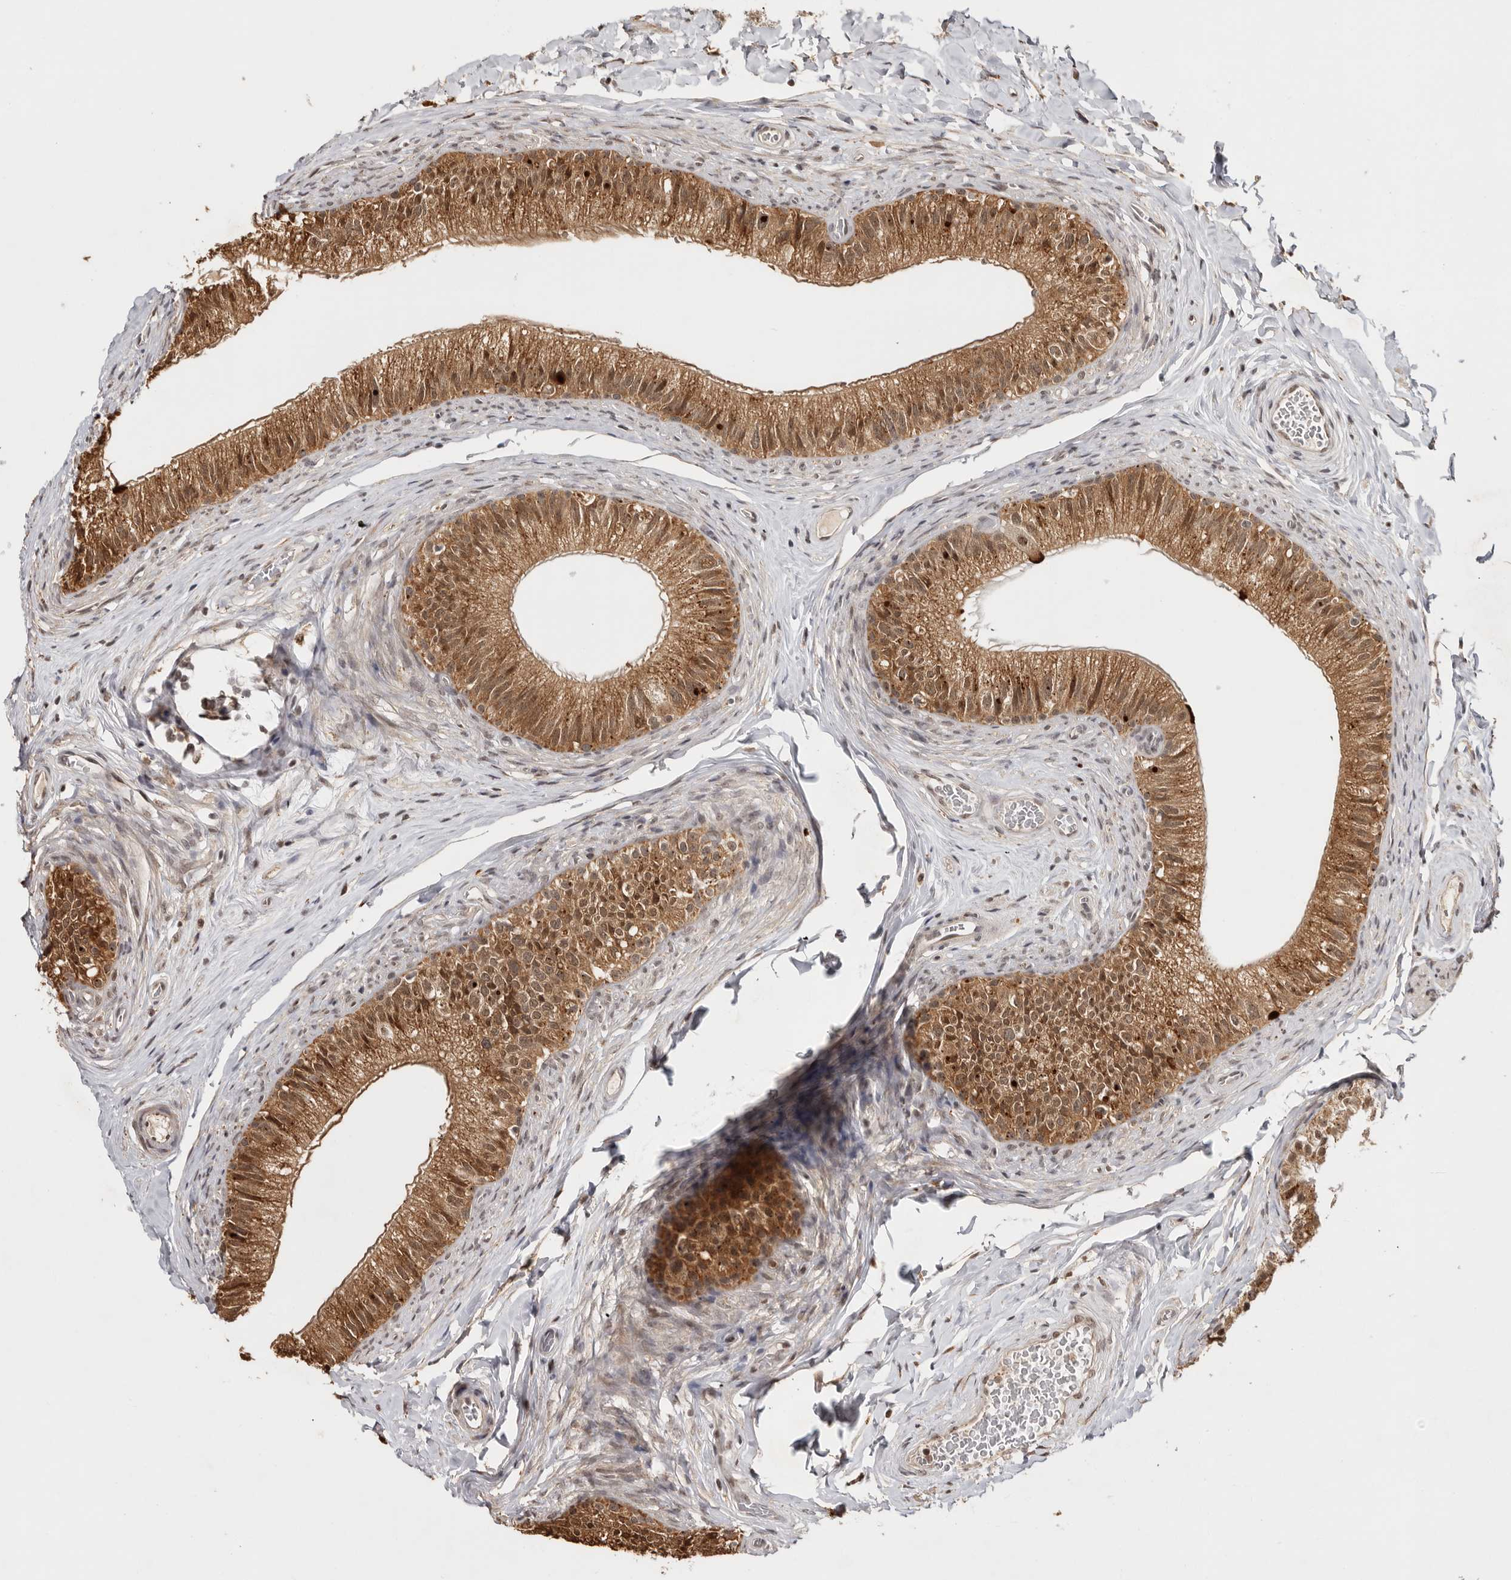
{"staining": {"intensity": "strong", "quantity": ">75%", "location": "cytoplasmic/membranous,nuclear"}, "tissue": "epididymis", "cell_type": "Glandular cells", "image_type": "normal", "snomed": [{"axis": "morphology", "description": "Normal tissue, NOS"}, {"axis": "topography", "description": "Epididymis"}], "caption": "A micrograph showing strong cytoplasmic/membranous,nuclear positivity in about >75% of glandular cells in benign epididymis, as visualized by brown immunohistochemical staining.", "gene": "ZNF83", "patient": {"sex": "male", "age": 49}}